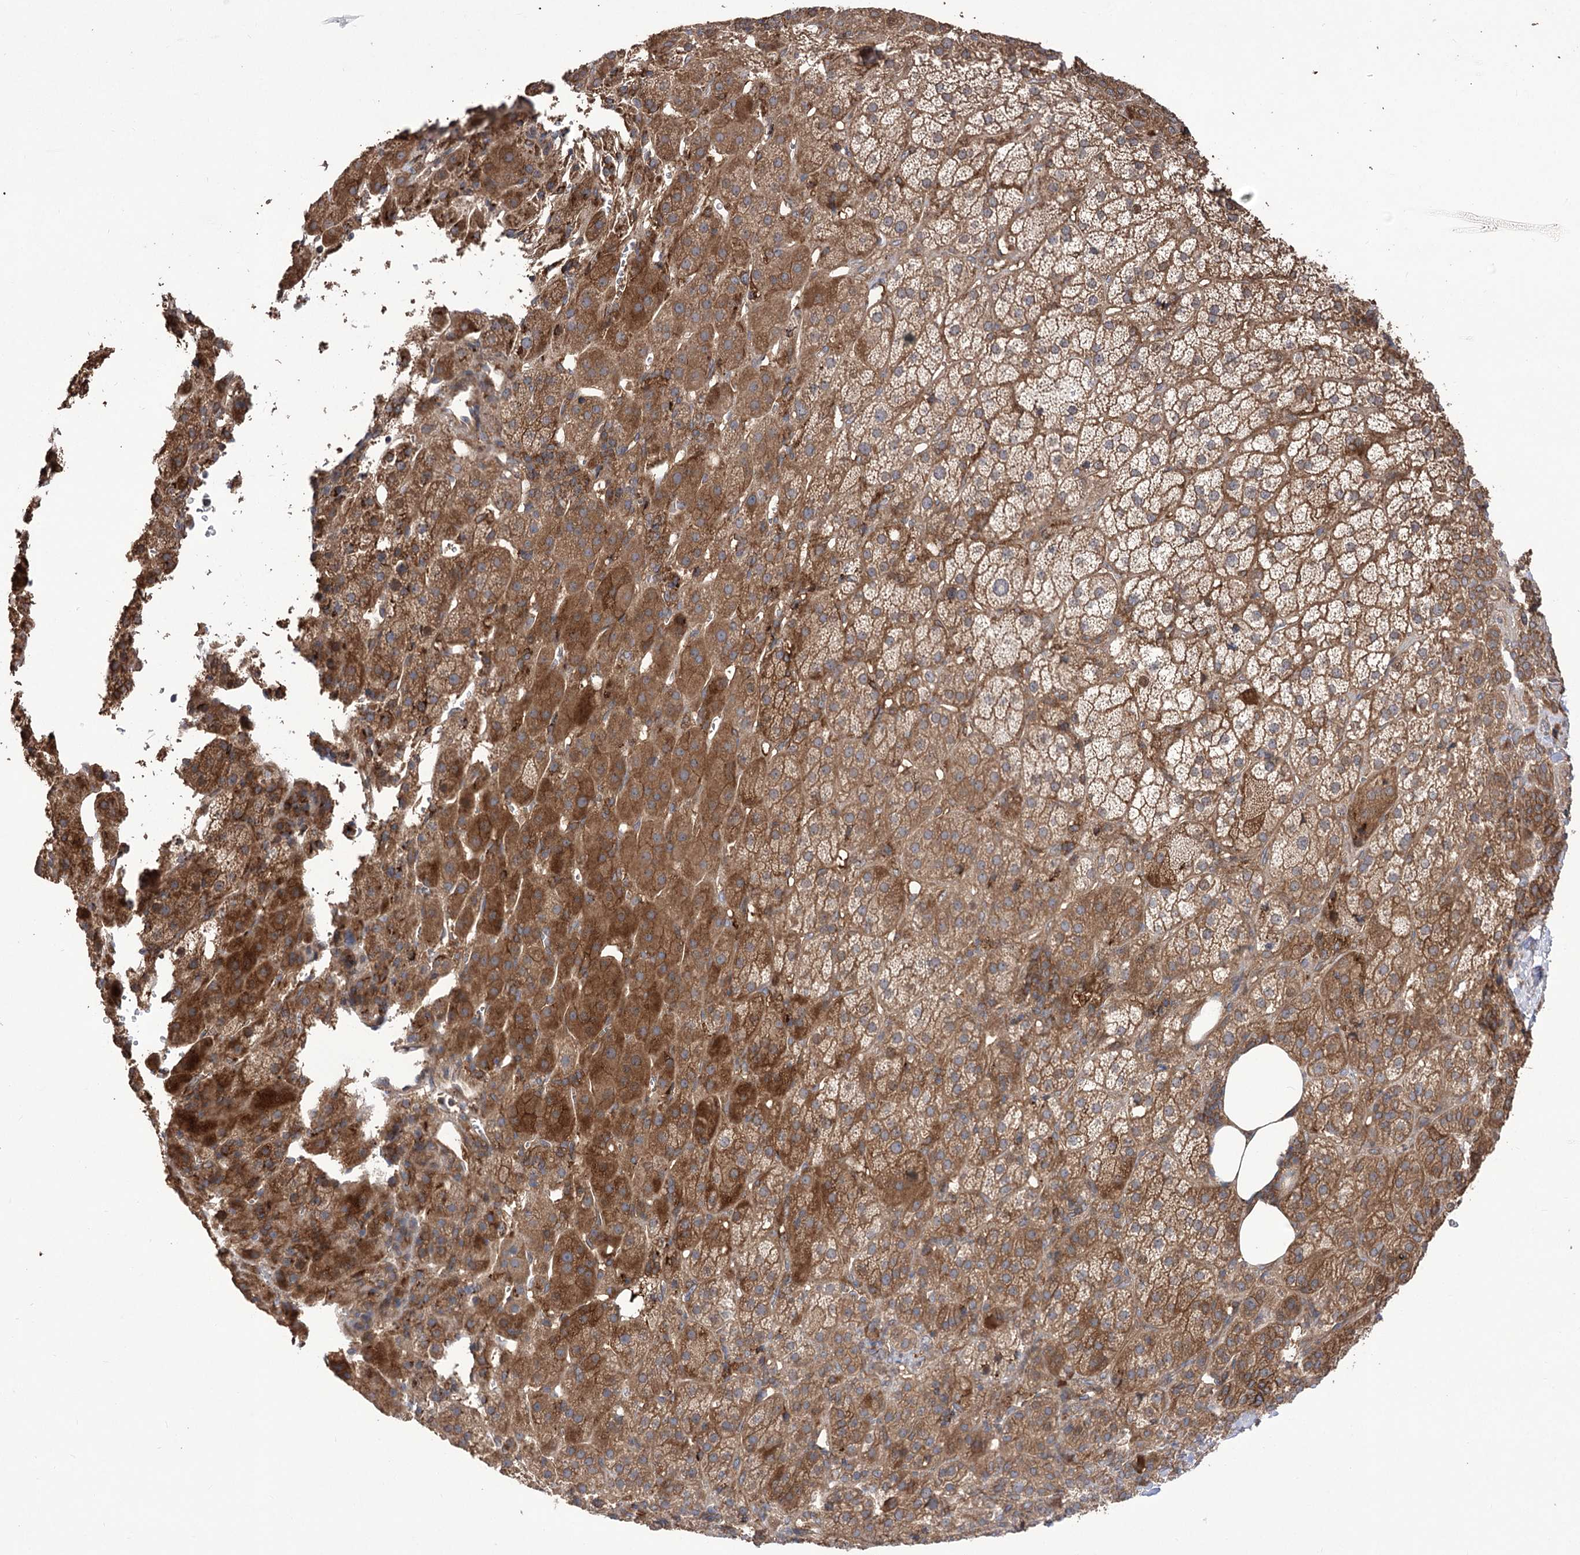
{"staining": {"intensity": "strong", "quantity": ">75%", "location": "cytoplasmic/membranous"}, "tissue": "adrenal gland", "cell_type": "Glandular cells", "image_type": "normal", "snomed": [{"axis": "morphology", "description": "Normal tissue, NOS"}, {"axis": "topography", "description": "Adrenal gland"}], "caption": "Immunohistochemistry (DAB (3,3'-diaminobenzidine)) staining of unremarkable human adrenal gland displays strong cytoplasmic/membranous protein expression in approximately >75% of glandular cells. The protein is shown in brown color, while the nuclei are stained blue.", "gene": "XYLB", "patient": {"sex": "female", "age": 57}}